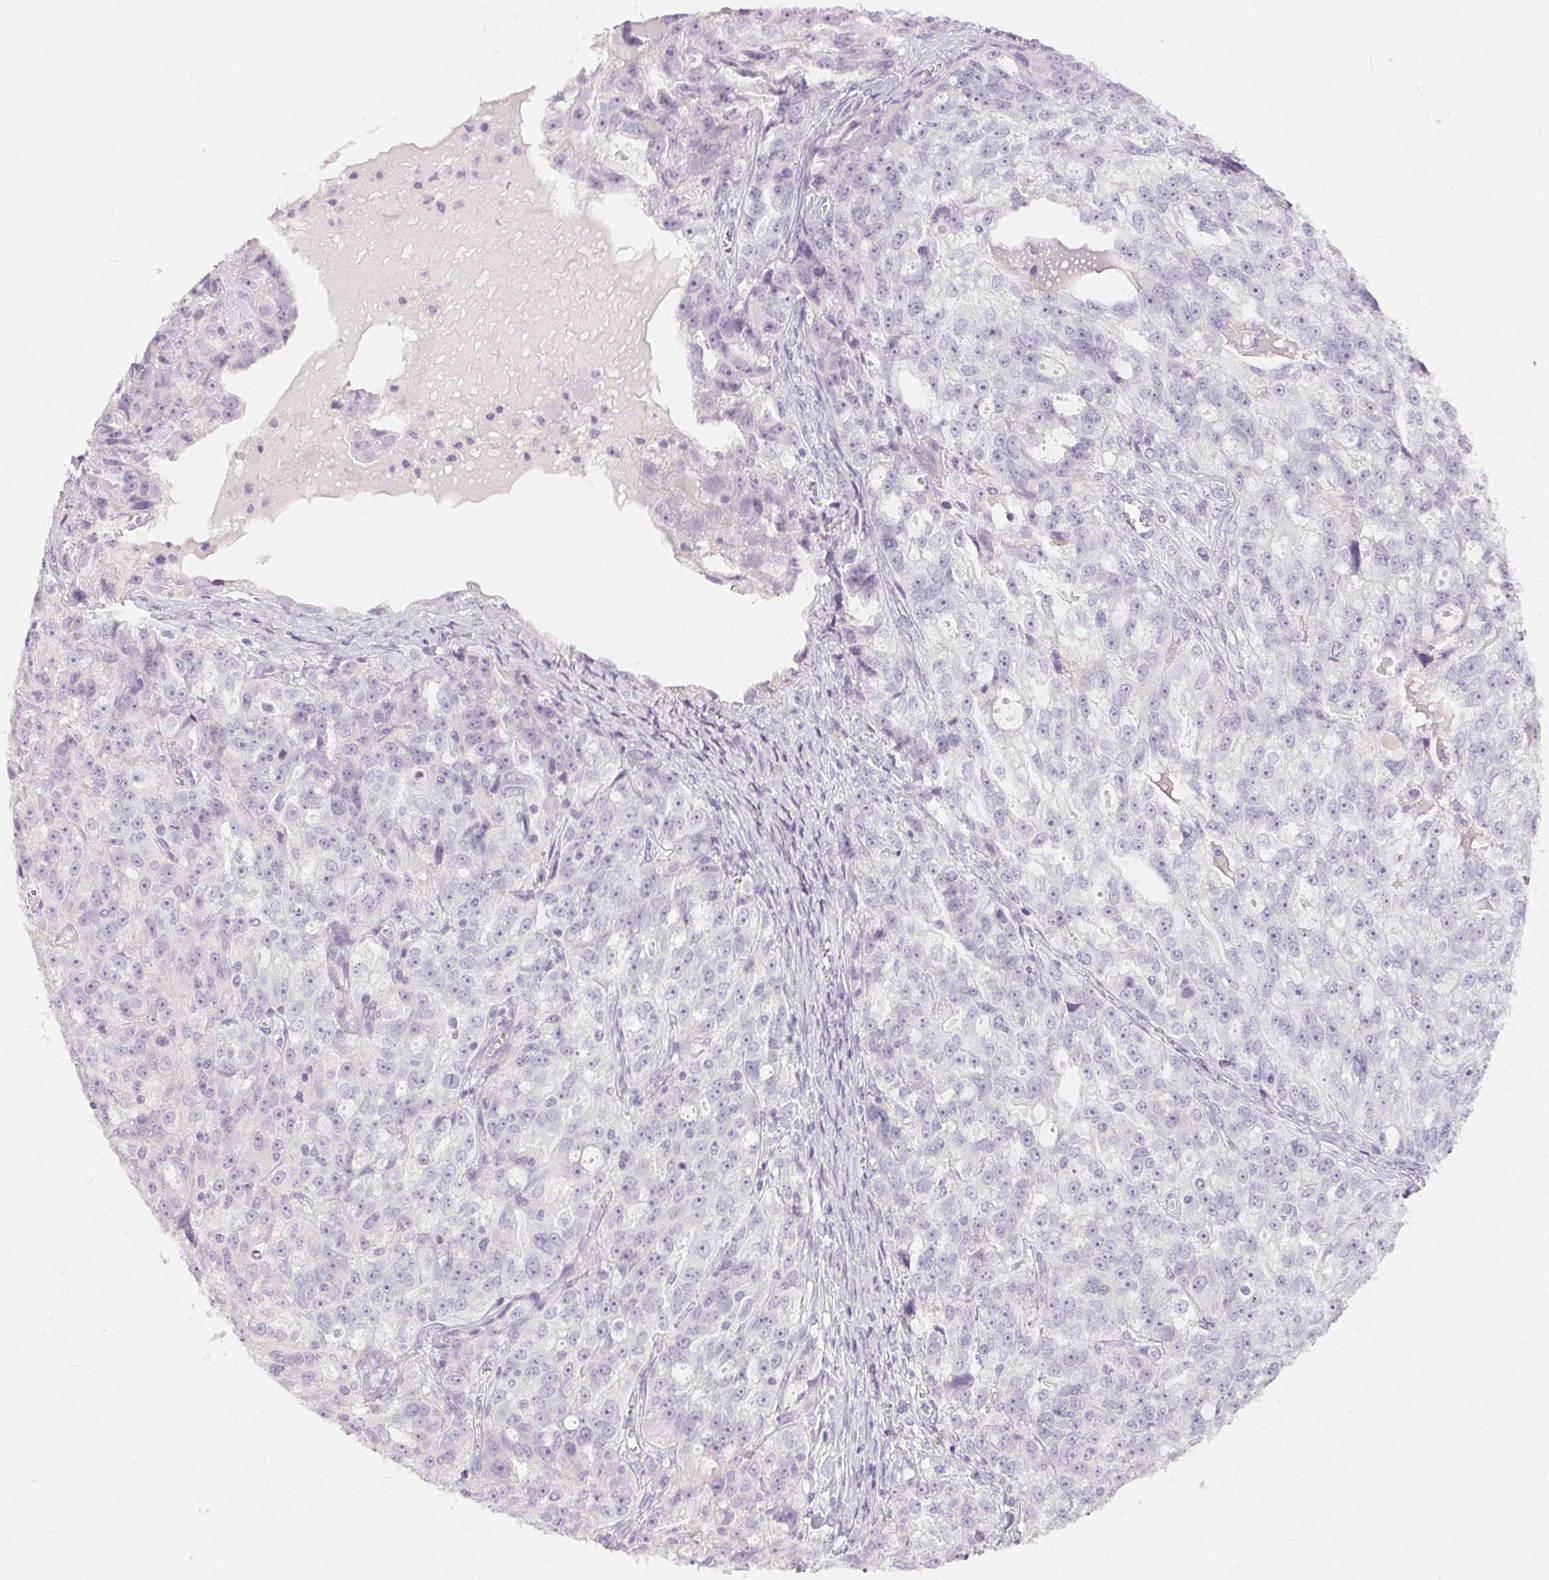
{"staining": {"intensity": "negative", "quantity": "none", "location": "none"}, "tissue": "ovarian cancer", "cell_type": "Tumor cells", "image_type": "cancer", "snomed": [{"axis": "morphology", "description": "Cystadenocarcinoma, serous, NOS"}, {"axis": "topography", "description": "Ovary"}], "caption": "The immunohistochemistry histopathology image has no significant staining in tumor cells of ovarian cancer tissue.", "gene": "MIOX", "patient": {"sex": "female", "age": 51}}